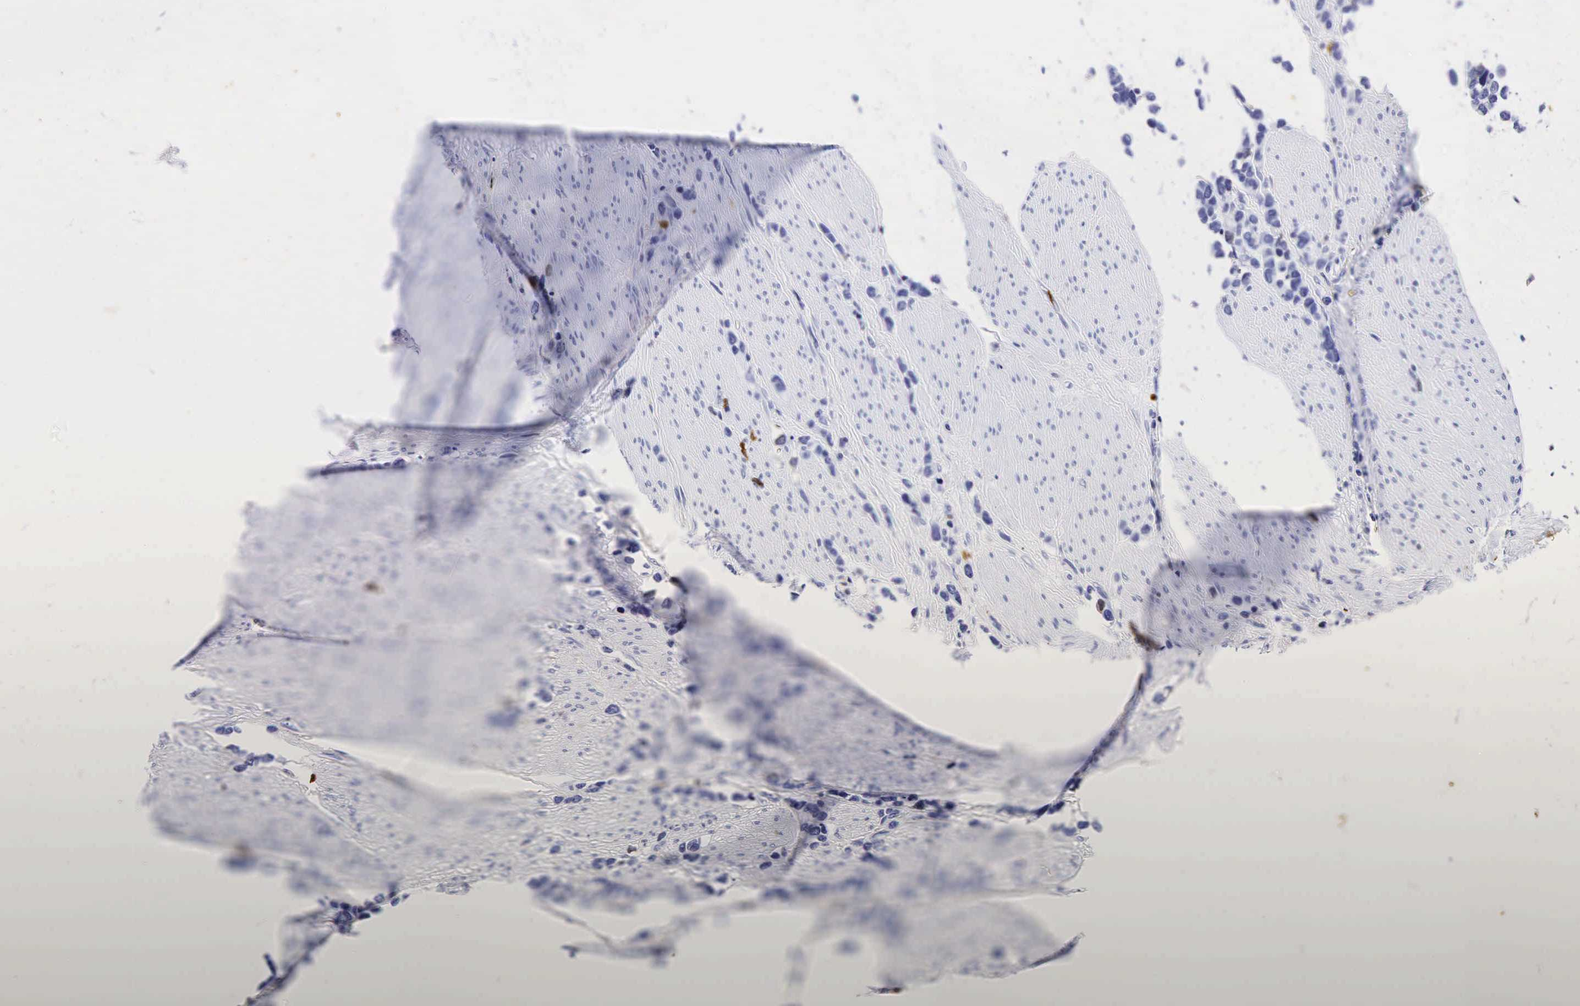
{"staining": {"intensity": "negative", "quantity": "none", "location": "none"}, "tissue": "stomach cancer", "cell_type": "Tumor cells", "image_type": "cancer", "snomed": [{"axis": "morphology", "description": "Adenocarcinoma, NOS"}, {"axis": "topography", "description": "Stomach, upper"}], "caption": "This is an immunohistochemistry micrograph of human stomach adenocarcinoma. There is no expression in tumor cells.", "gene": "LYZ", "patient": {"sex": "male", "age": 71}}